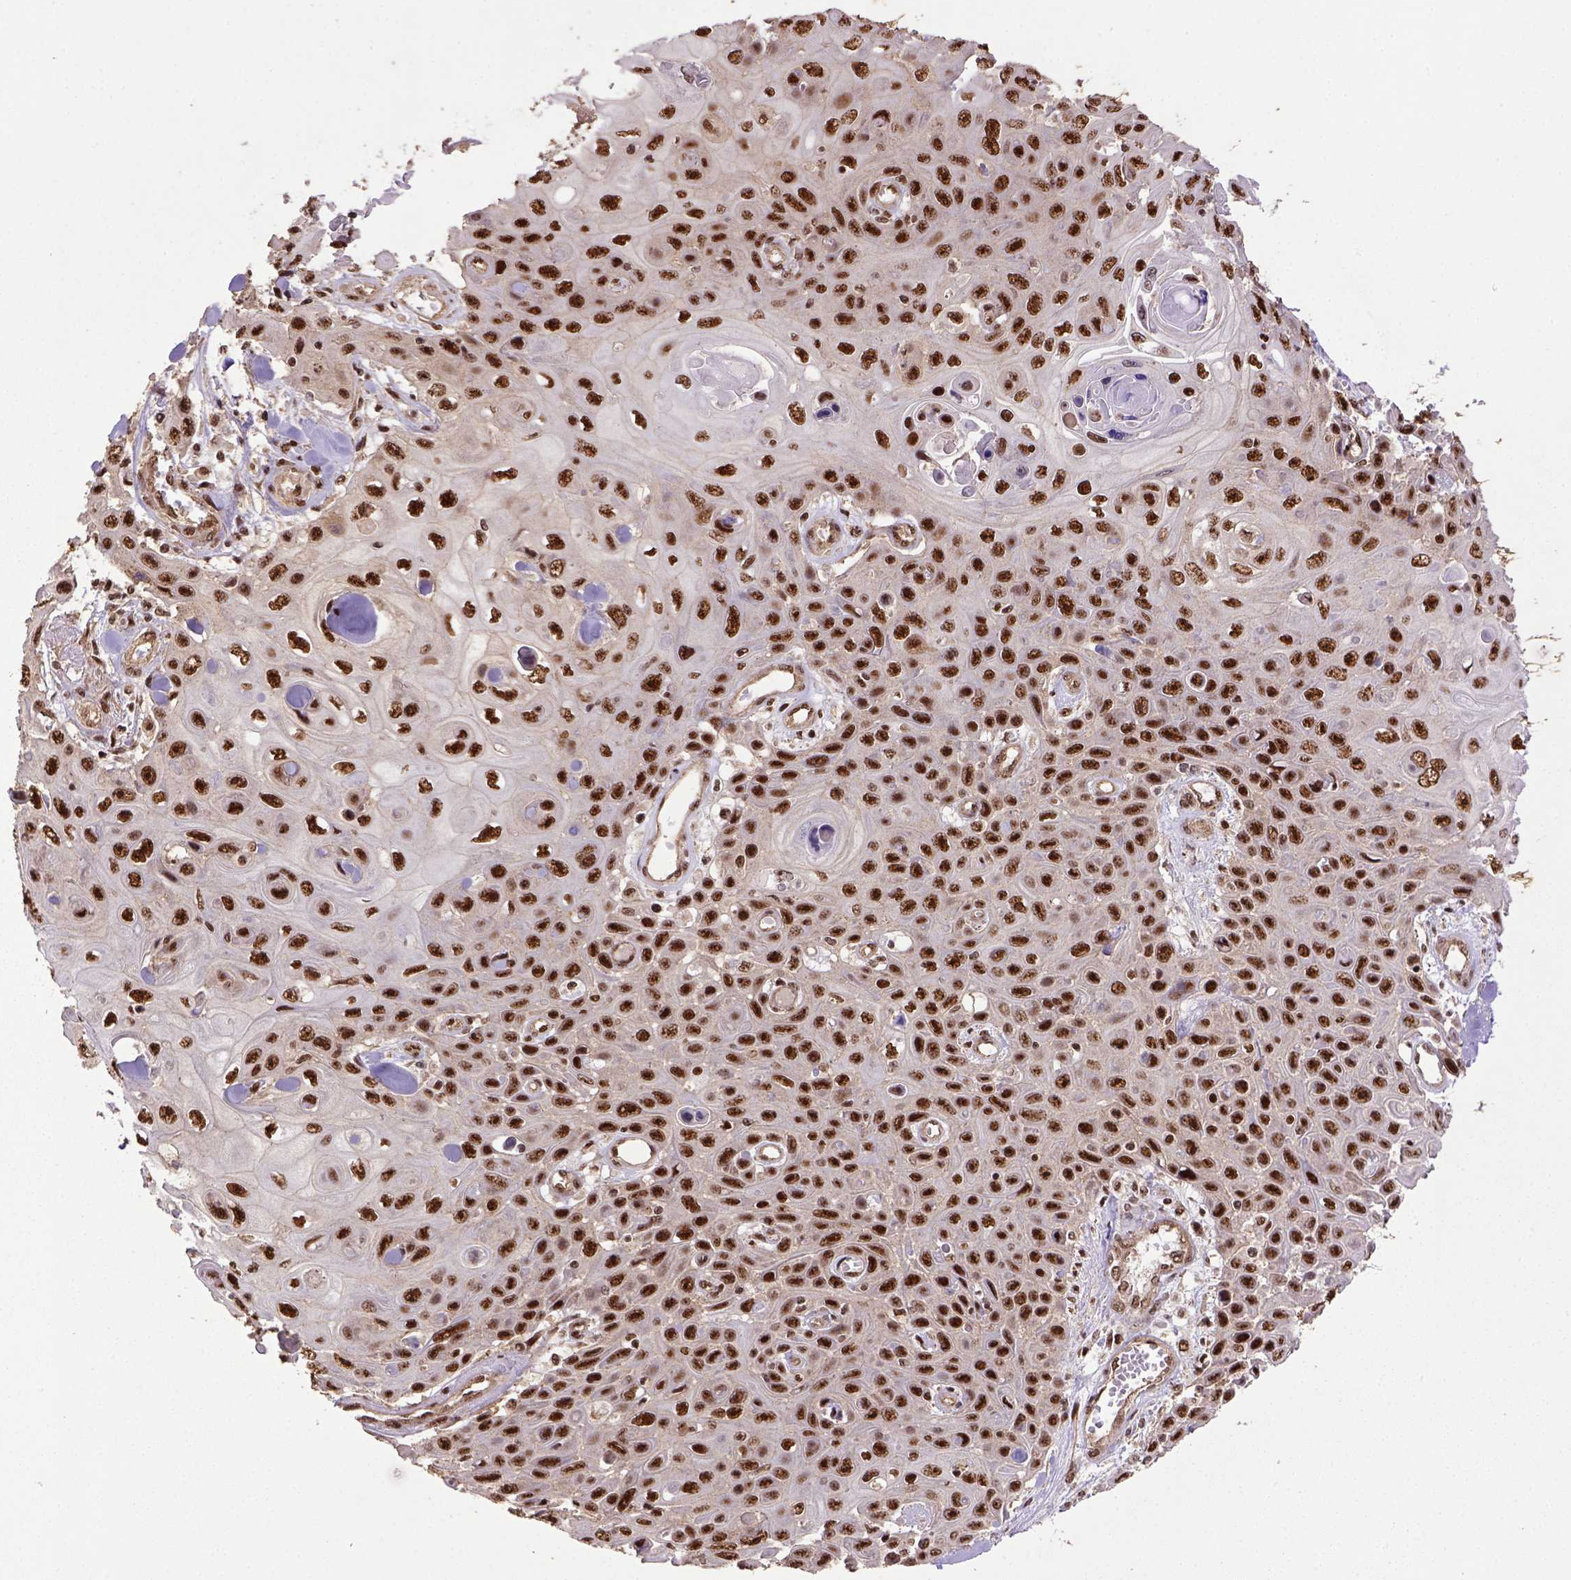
{"staining": {"intensity": "strong", "quantity": ">75%", "location": "nuclear"}, "tissue": "skin cancer", "cell_type": "Tumor cells", "image_type": "cancer", "snomed": [{"axis": "morphology", "description": "Squamous cell carcinoma, NOS"}, {"axis": "topography", "description": "Skin"}], "caption": "Approximately >75% of tumor cells in human skin squamous cell carcinoma show strong nuclear protein expression as visualized by brown immunohistochemical staining.", "gene": "PPIG", "patient": {"sex": "male", "age": 82}}